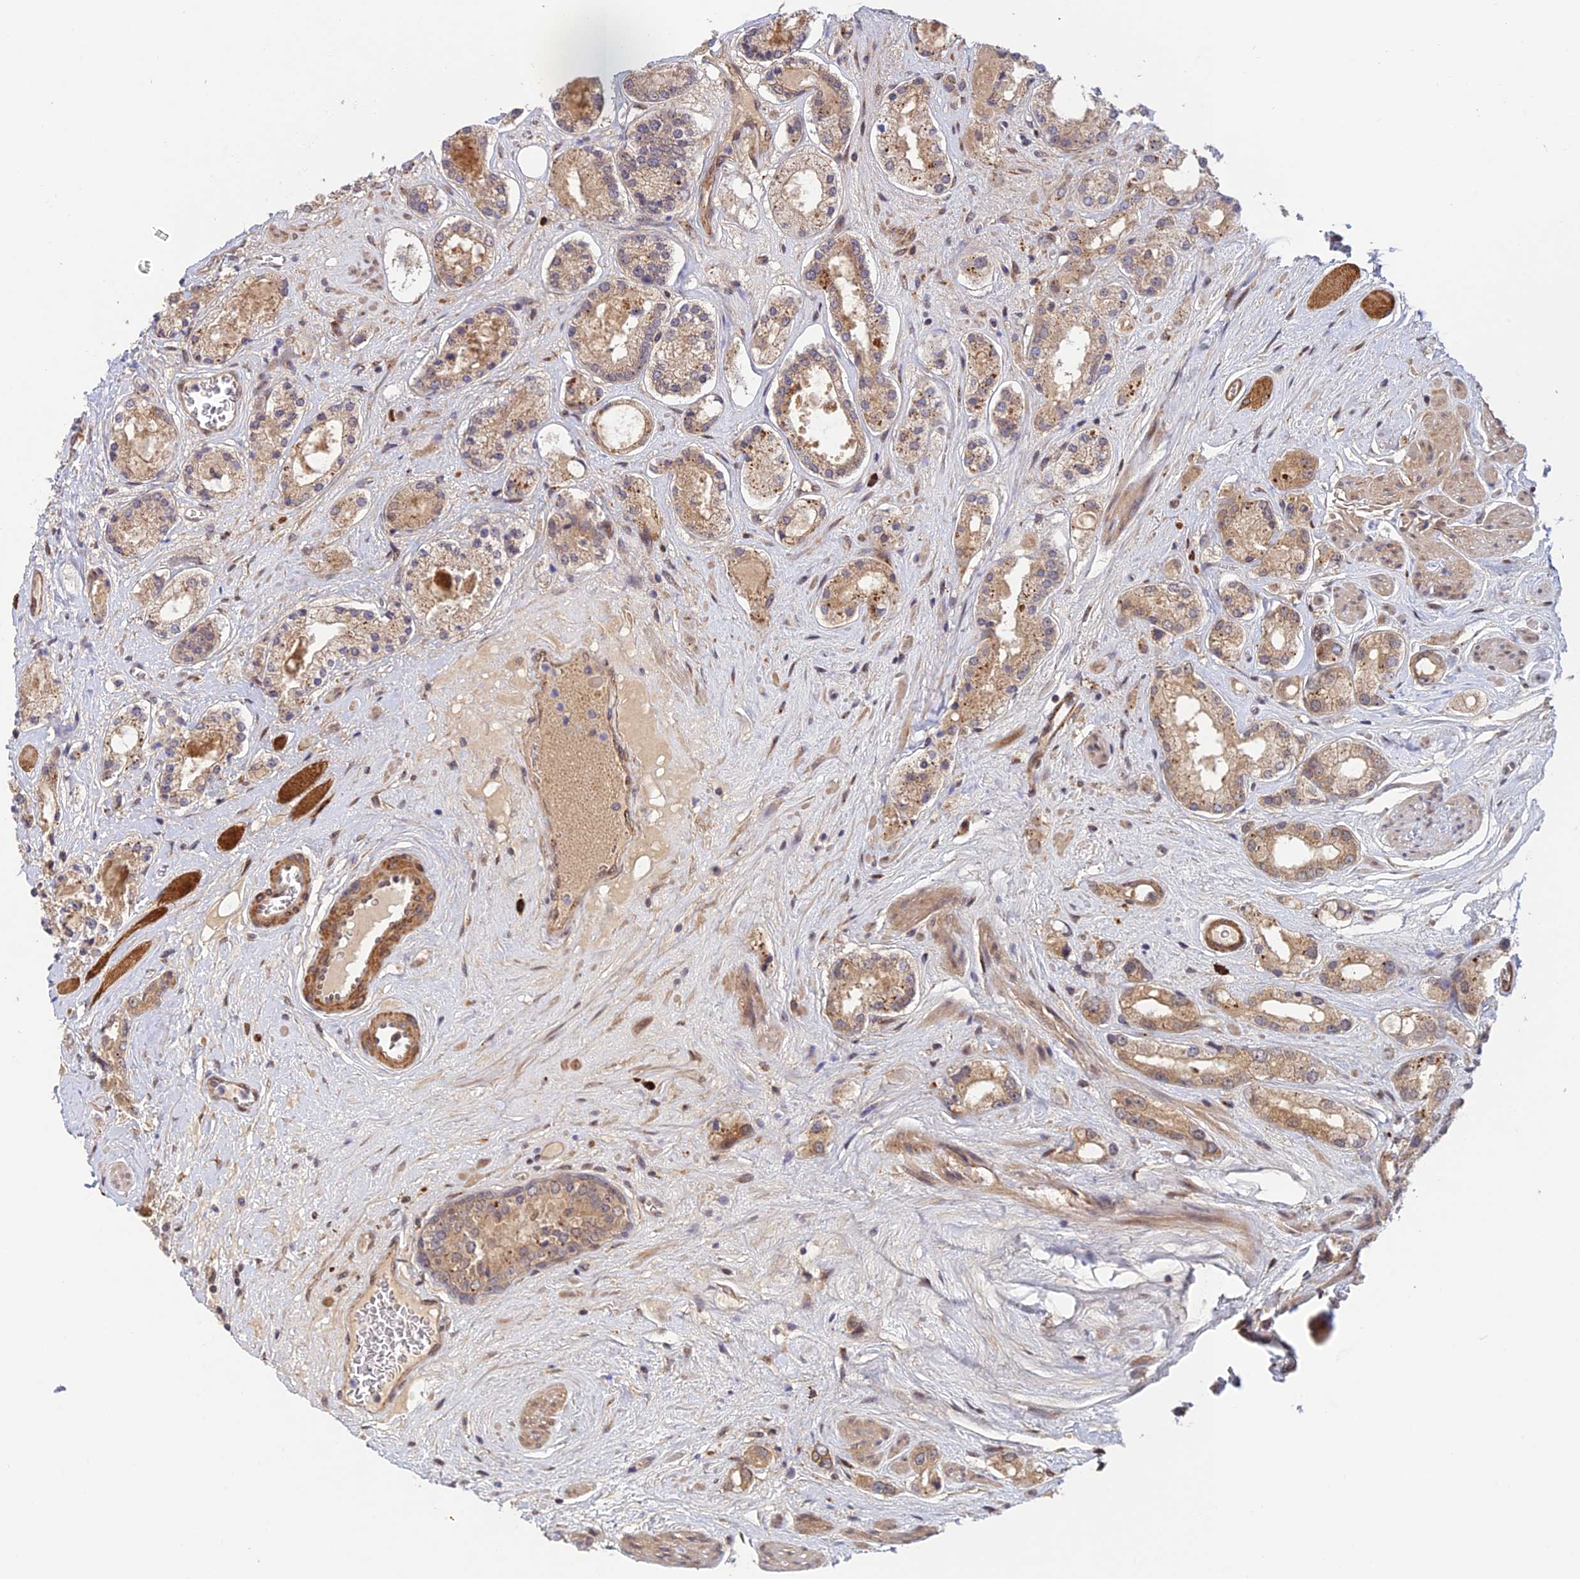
{"staining": {"intensity": "weak", "quantity": "25%-75%", "location": "cytoplasmic/membranous"}, "tissue": "prostate cancer", "cell_type": "Tumor cells", "image_type": "cancer", "snomed": [{"axis": "morphology", "description": "Adenocarcinoma, High grade"}, {"axis": "topography", "description": "Prostate"}], "caption": "About 25%-75% of tumor cells in human prostate adenocarcinoma (high-grade) demonstrate weak cytoplasmic/membranous protein positivity as visualized by brown immunohistochemical staining.", "gene": "ZNF565", "patient": {"sex": "male", "age": 67}}